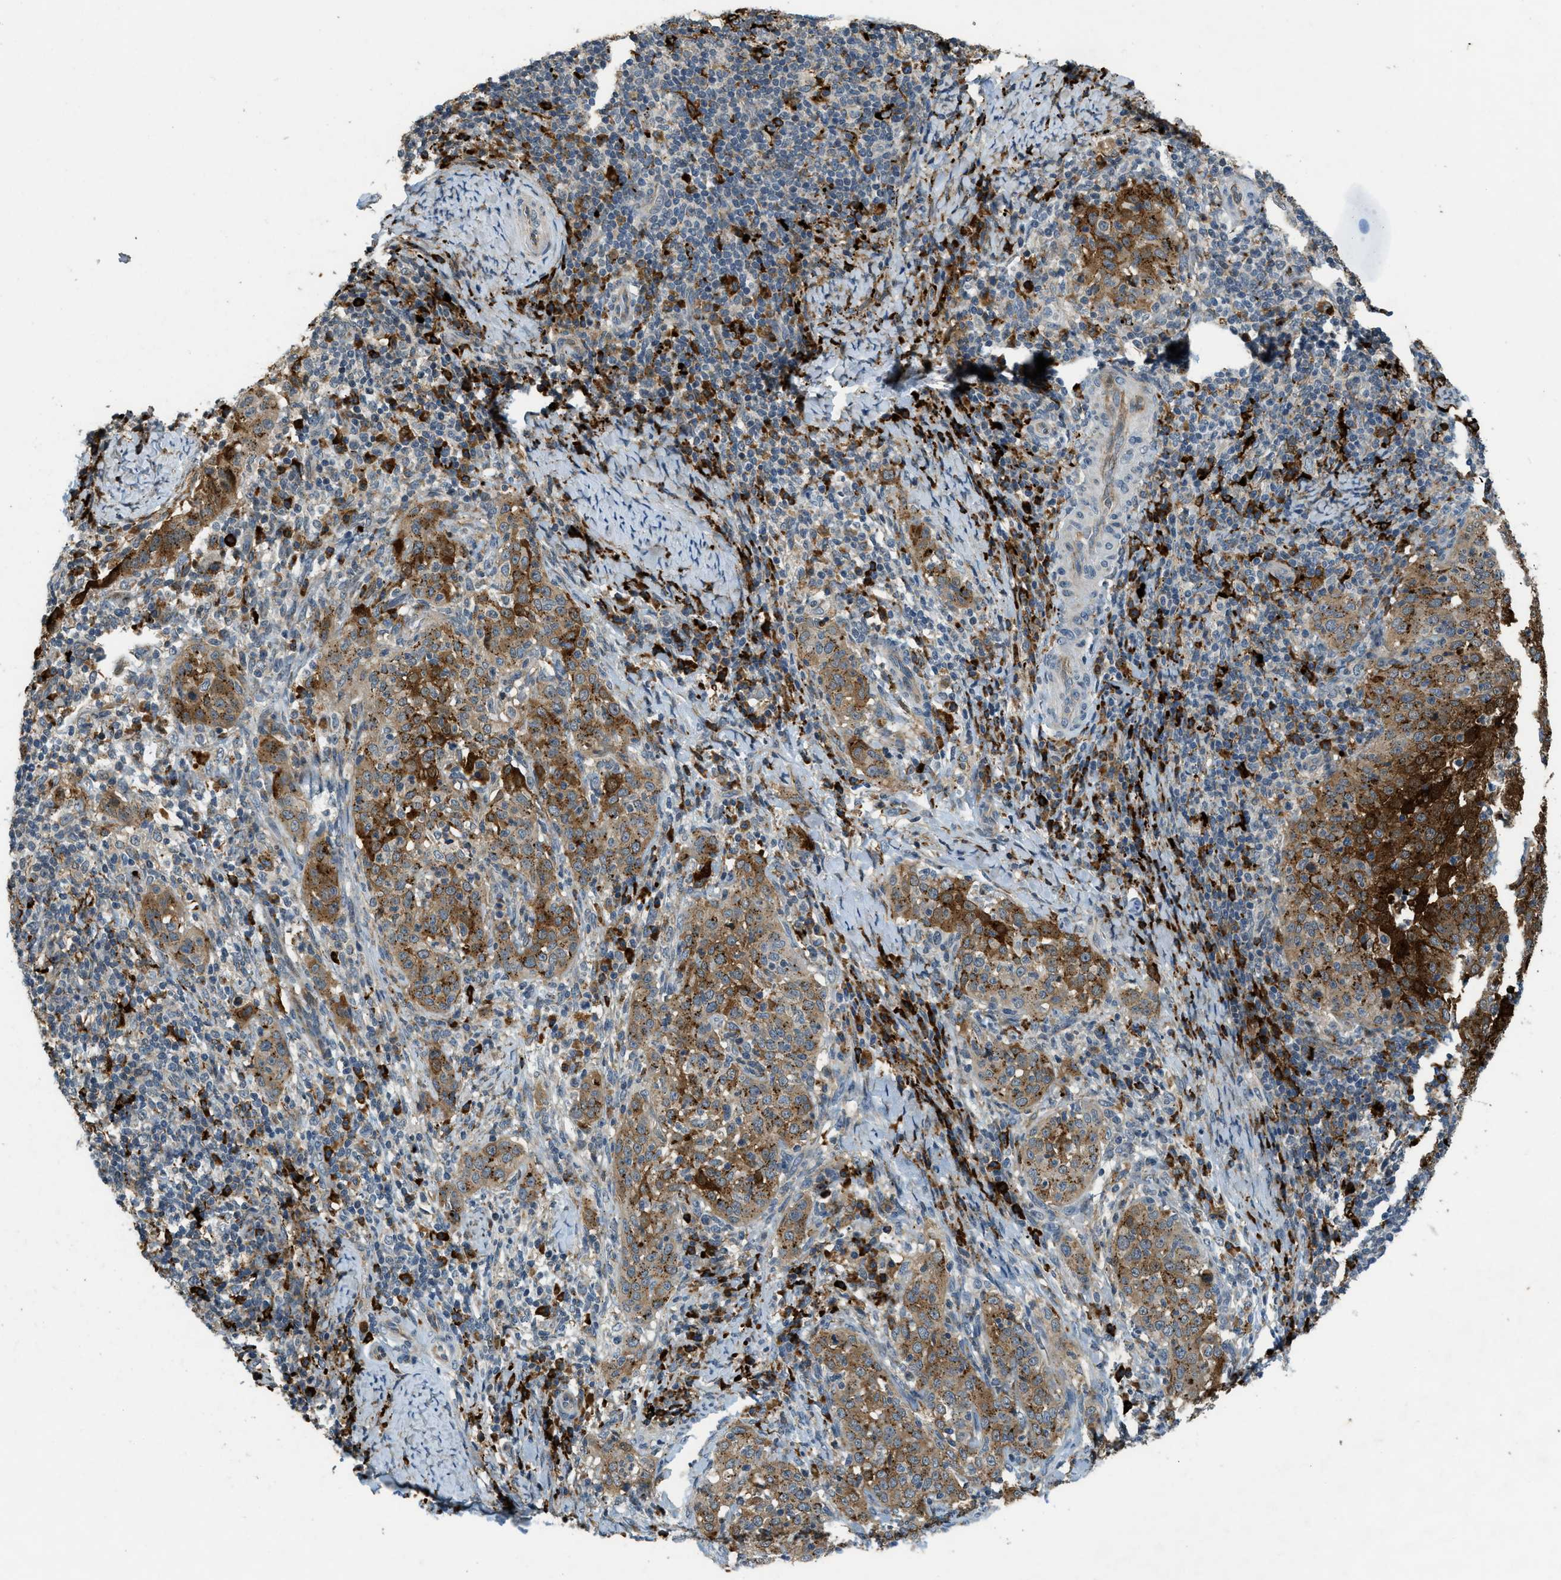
{"staining": {"intensity": "strong", "quantity": ">75%", "location": "cytoplasmic/membranous"}, "tissue": "cervical cancer", "cell_type": "Tumor cells", "image_type": "cancer", "snomed": [{"axis": "morphology", "description": "Squamous cell carcinoma, NOS"}, {"axis": "topography", "description": "Cervix"}], "caption": "The micrograph exhibits a brown stain indicating the presence of a protein in the cytoplasmic/membranous of tumor cells in cervical cancer.", "gene": "HERC2", "patient": {"sex": "female", "age": 51}}